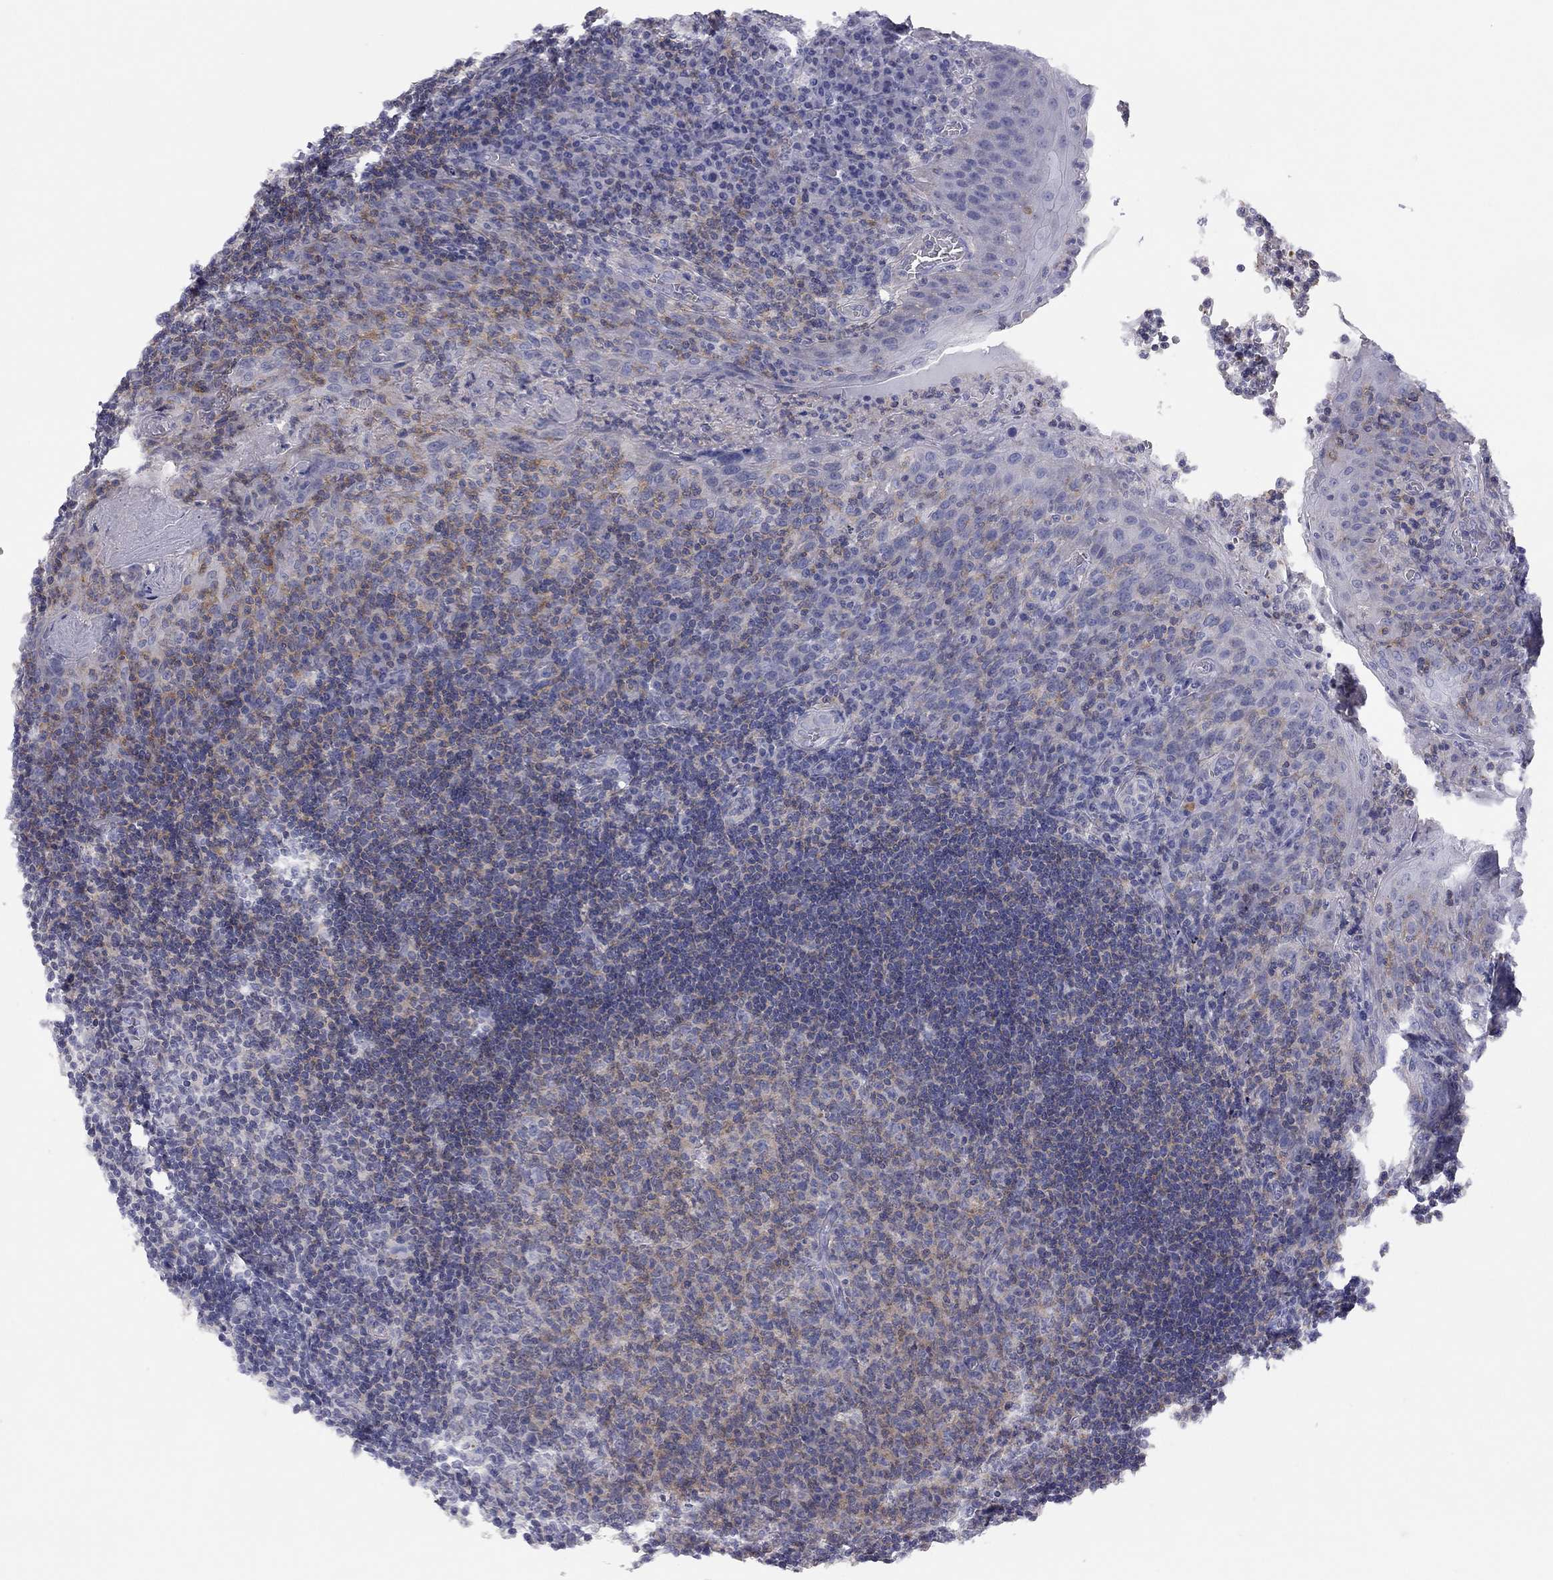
{"staining": {"intensity": "weak", "quantity": "<25%", "location": "cytoplasmic/membranous"}, "tissue": "tonsil", "cell_type": "Germinal center cells", "image_type": "normal", "snomed": [{"axis": "morphology", "description": "Normal tissue, NOS"}, {"axis": "topography", "description": "Tonsil"}], "caption": "Histopathology image shows no protein expression in germinal center cells of unremarkable tonsil.", "gene": "ADCYAP1", "patient": {"sex": "male", "age": 17}}